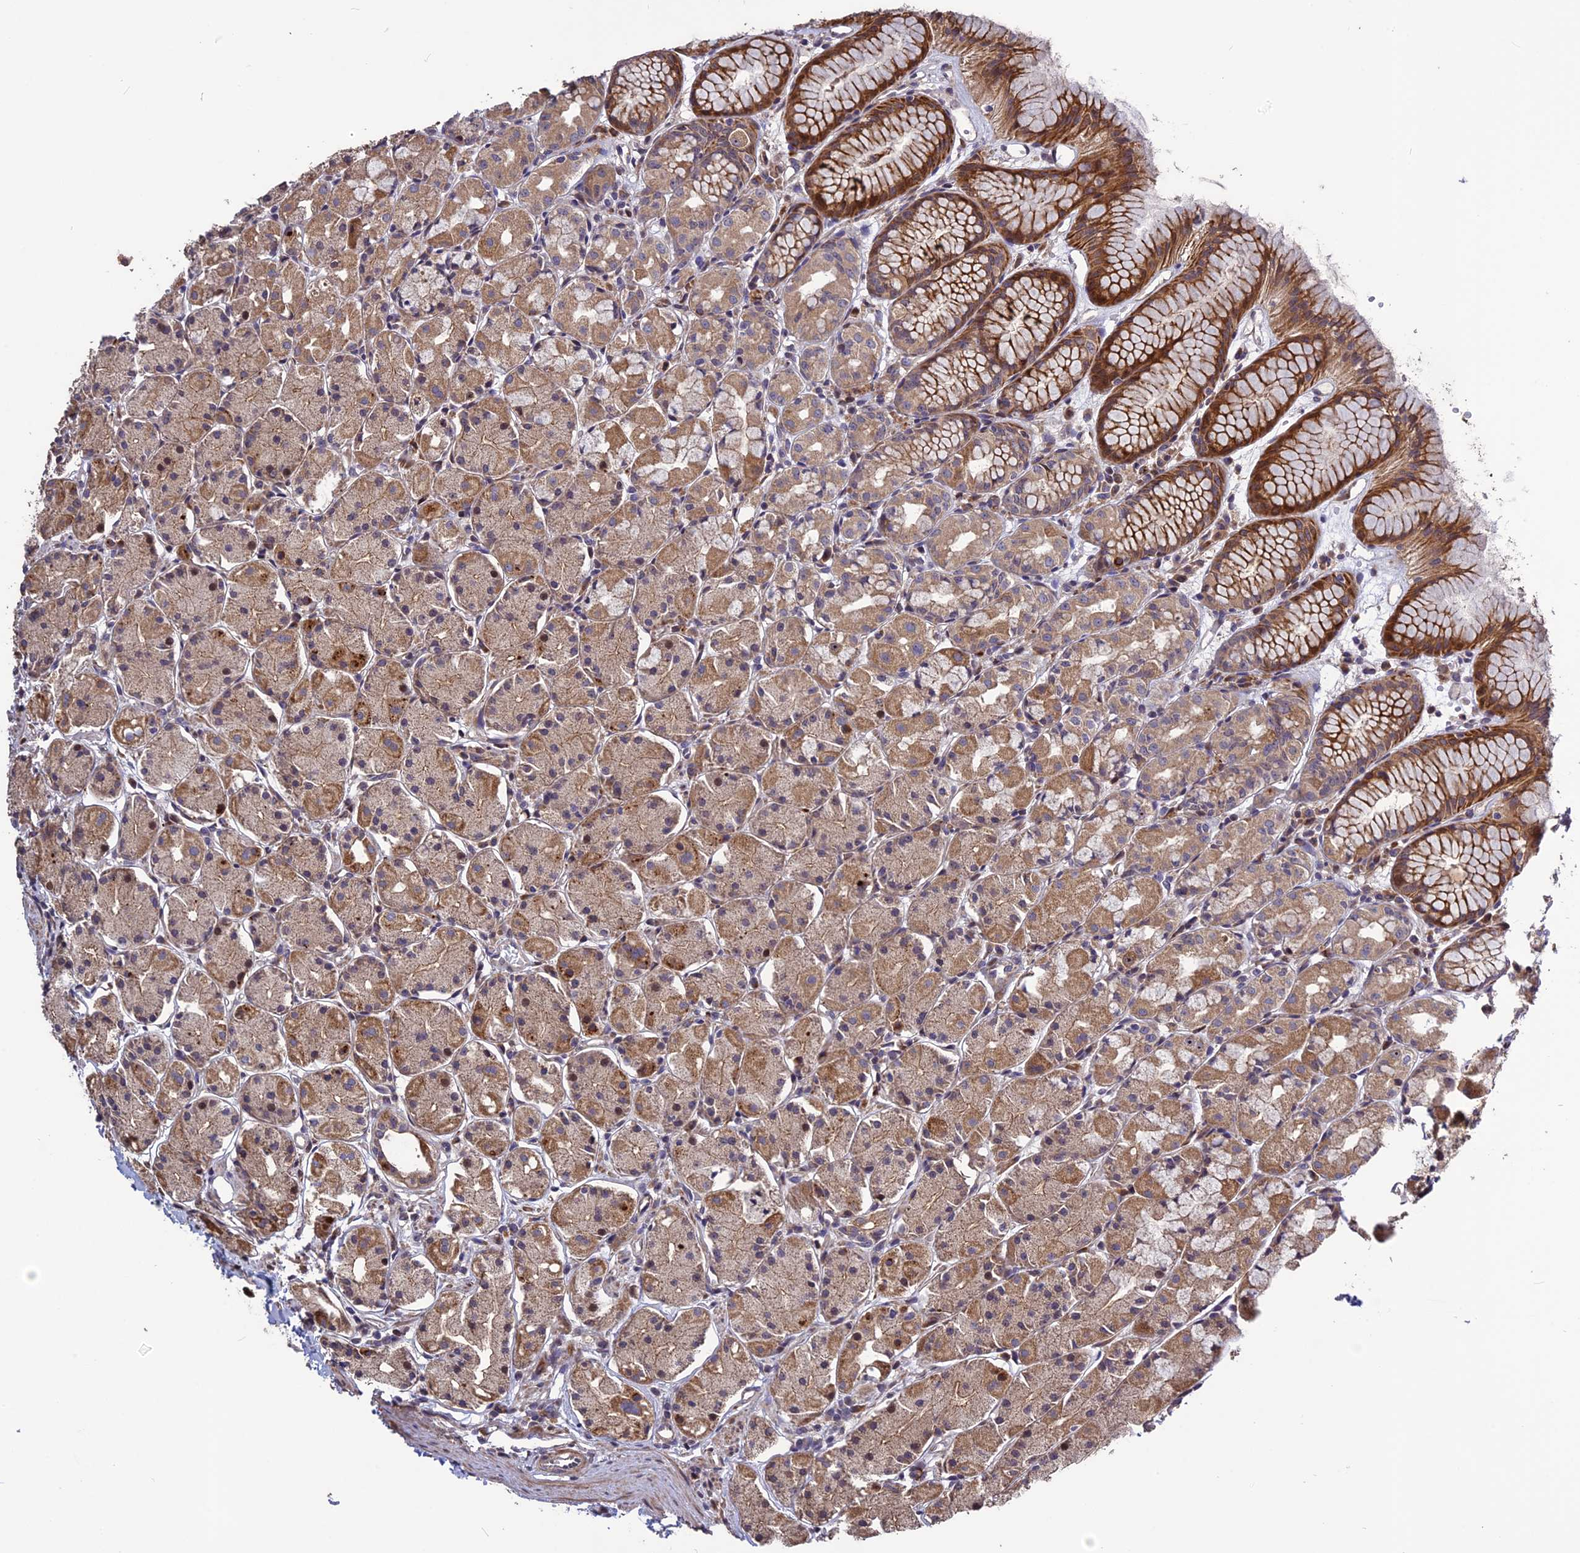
{"staining": {"intensity": "moderate", "quantity": ">75%", "location": "cytoplasmic/membranous"}, "tissue": "stomach", "cell_type": "Glandular cells", "image_type": "normal", "snomed": [{"axis": "morphology", "description": "Normal tissue, NOS"}, {"axis": "topography", "description": "Stomach, upper"}], "caption": "The histopathology image reveals immunohistochemical staining of normal stomach. There is moderate cytoplasmic/membranous positivity is present in approximately >75% of glandular cells.", "gene": "SPG21", "patient": {"sex": "male", "age": 47}}